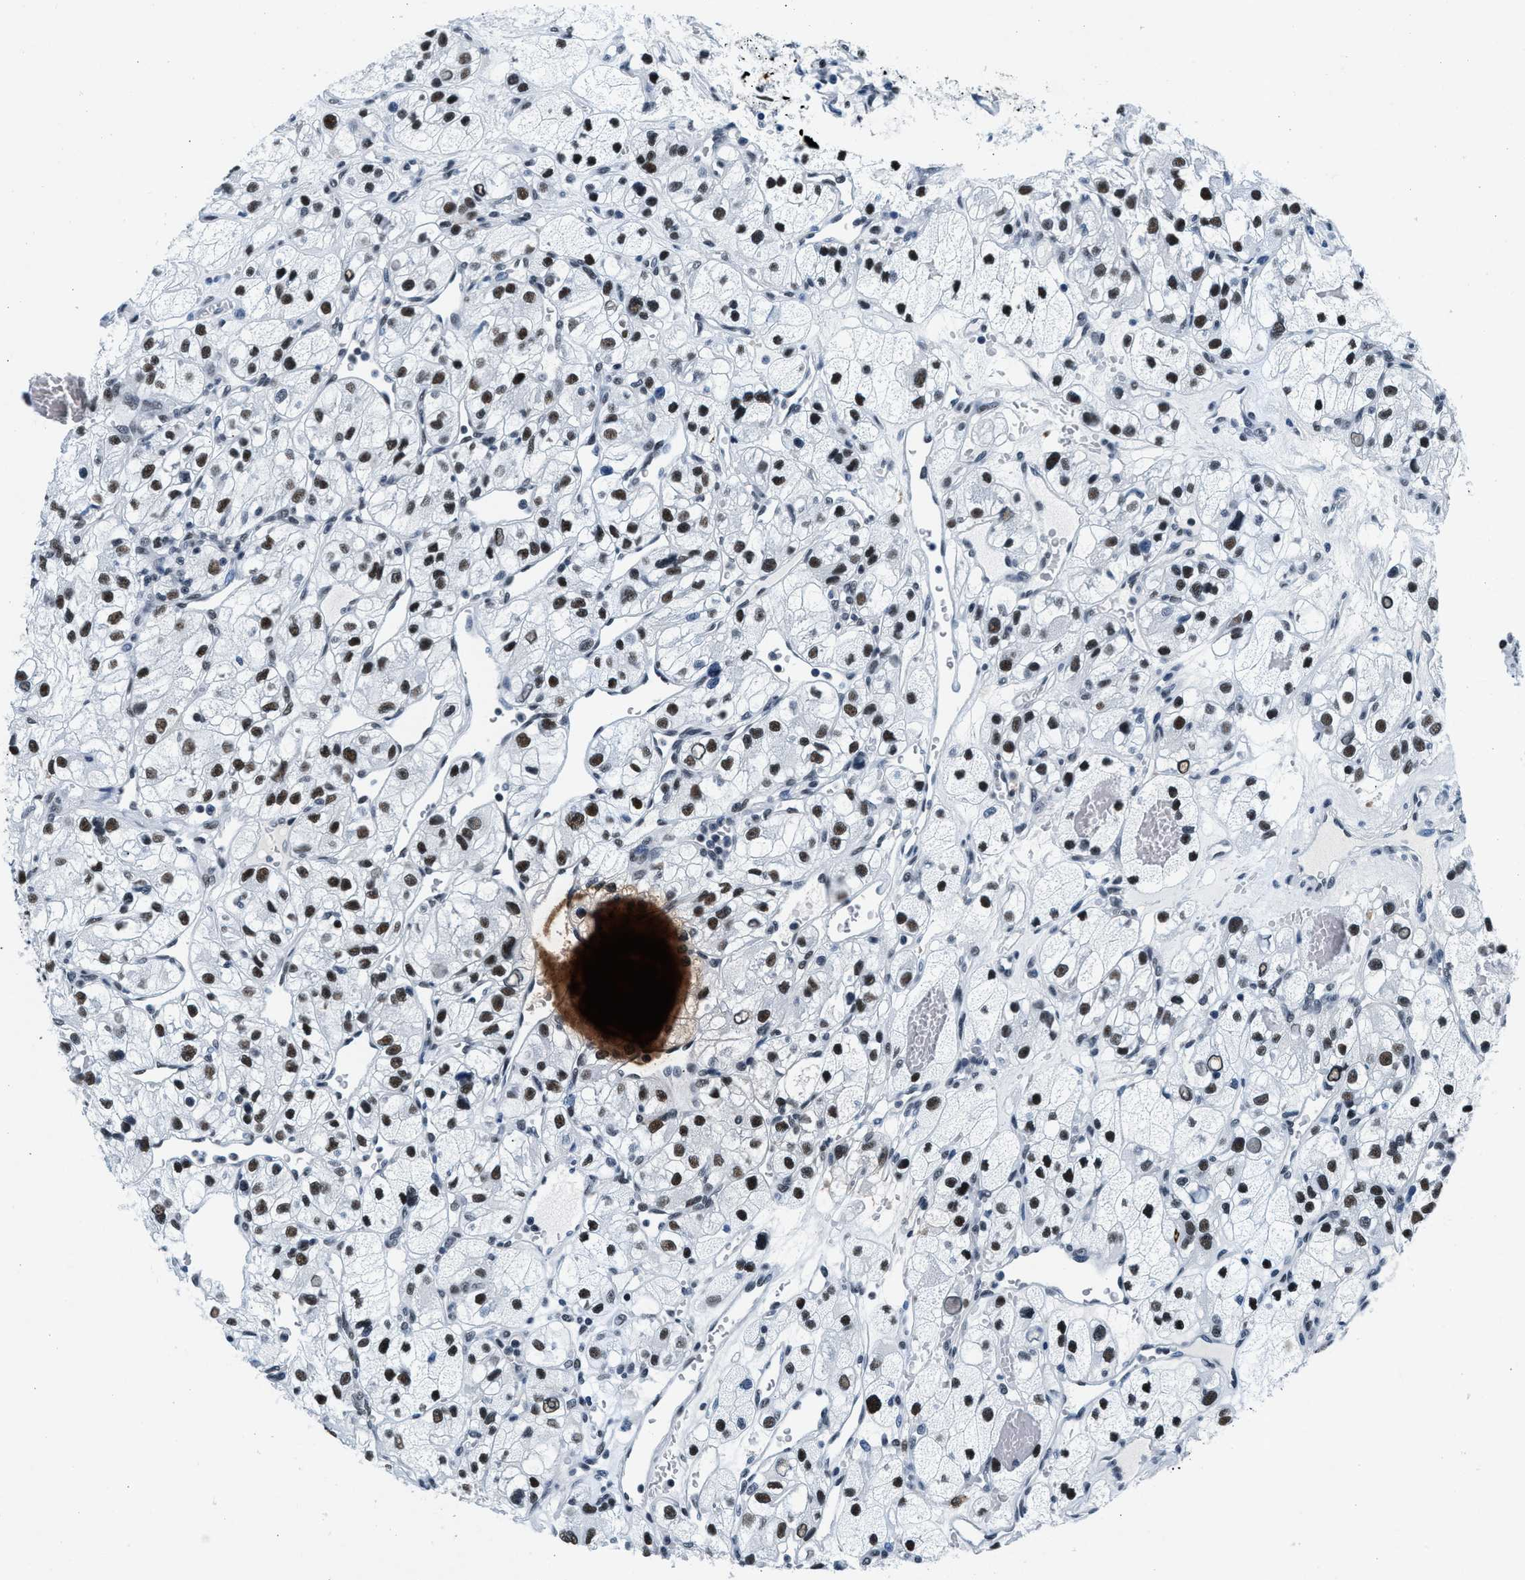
{"staining": {"intensity": "moderate", "quantity": ">75%", "location": "nuclear"}, "tissue": "renal cancer", "cell_type": "Tumor cells", "image_type": "cancer", "snomed": [{"axis": "morphology", "description": "Adenocarcinoma, NOS"}, {"axis": "topography", "description": "Kidney"}], "caption": "Renal cancer (adenocarcinoma) stained with a brown dye reveals moderate nuclear positive expression in about >75% of tumor cells.", "gene": "ATF2", "patient": {"sex": "female", "age": 57}}